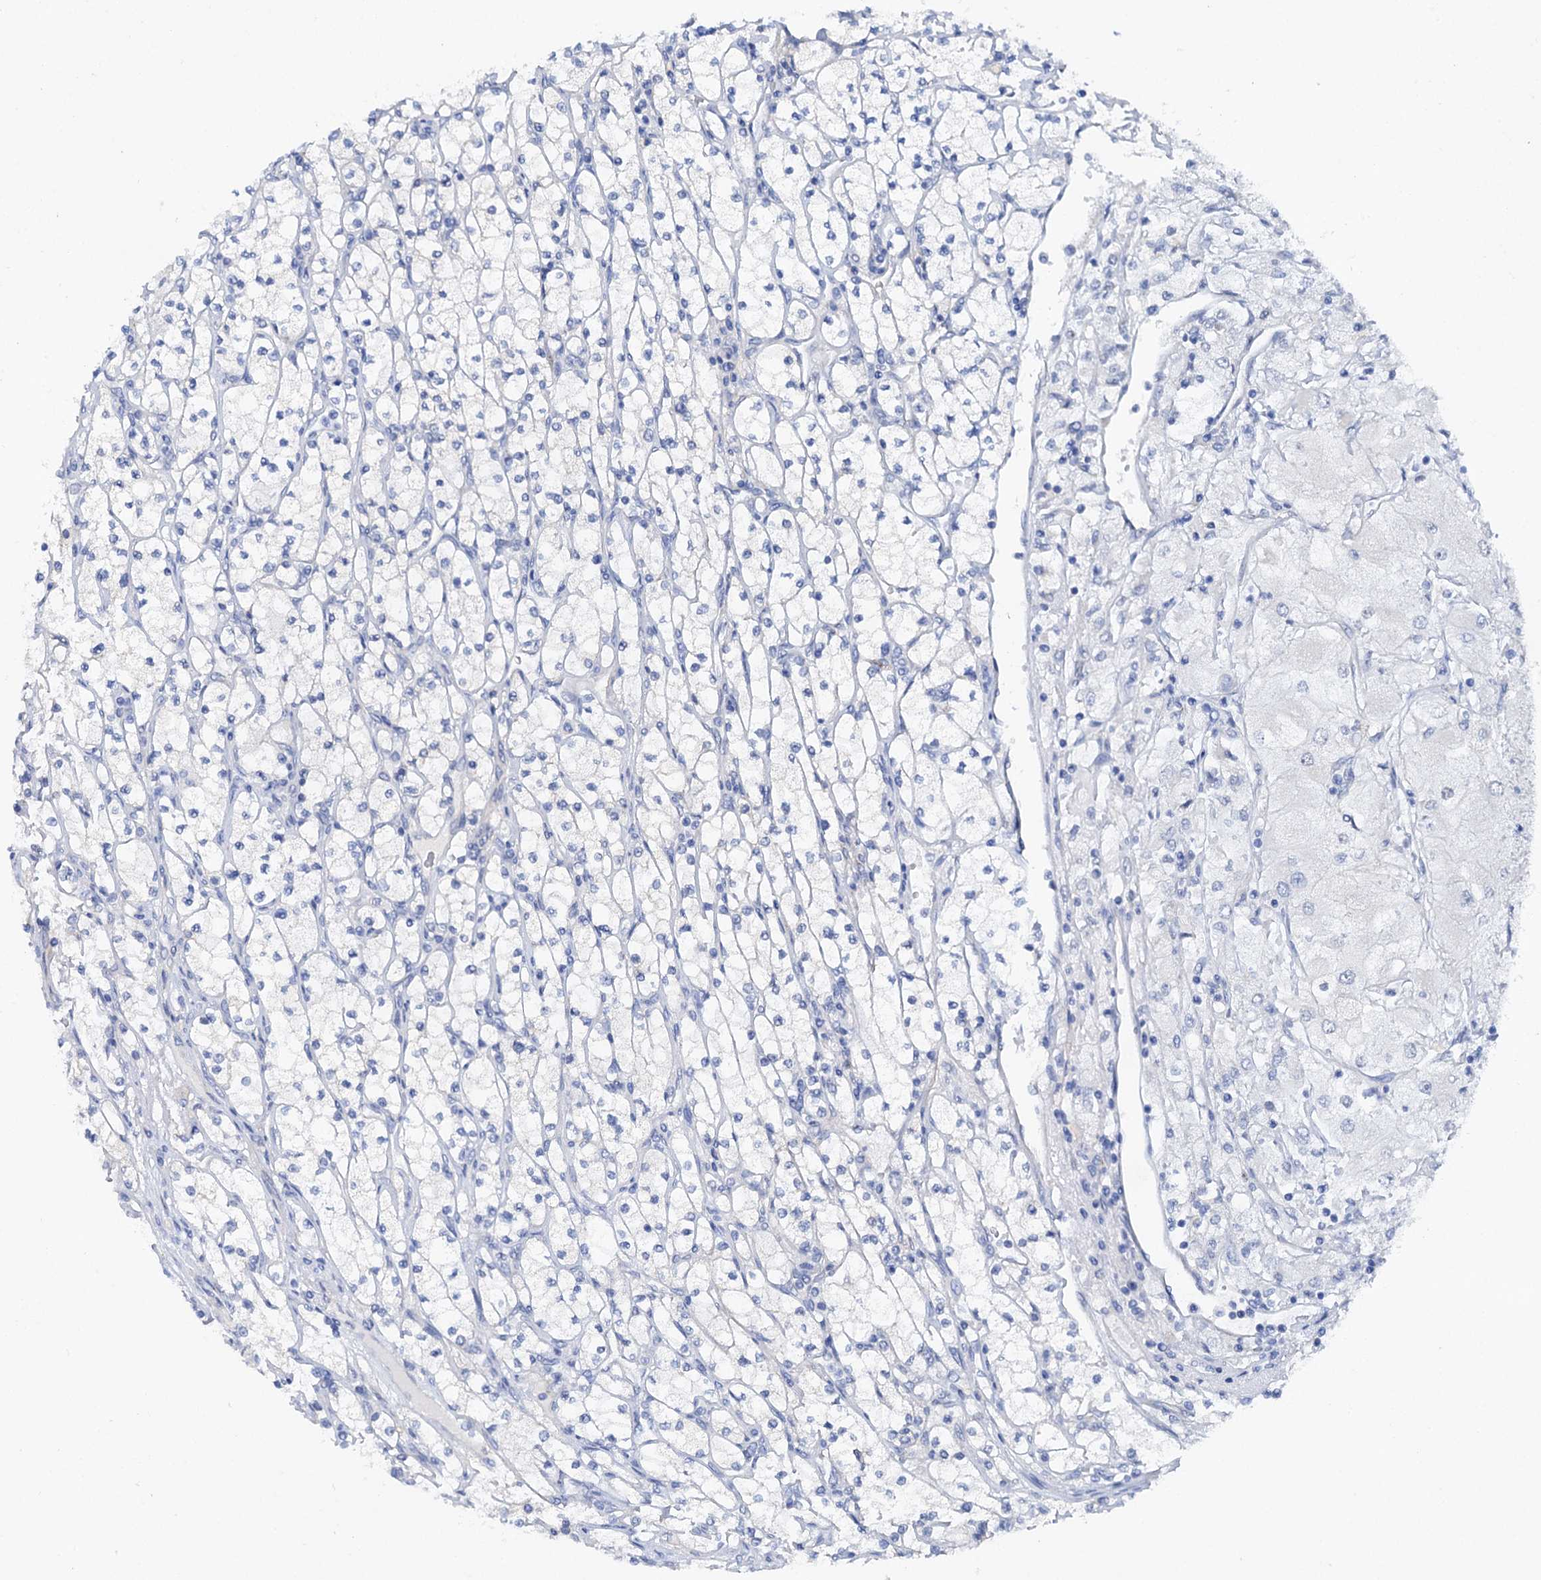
{"staining": {"intensity": "negative", "quantity": "none", "location": "none"}, "tissue": "renal cancer", "cell_type": "Tumor cells", "image_type": "cancer", "snomed": [{"axis": "morphology", "description": "Adenocarcinoma, NOS"}, {"axis": "topography", "description": "Kidney"}], "caption": "Immunohistochemistry (IHC) image of neoplastic tissue: renal cancer (adenocarcinoma) stained with DAB displays no significant protein positivity in tumor cells. (DAB (3,3'-diaminobenzidine) IHC visualized using brightfield microscopy, high magnification).", "gene": "SHROOM1", "patient": {"sex": "male", "age": 80}}